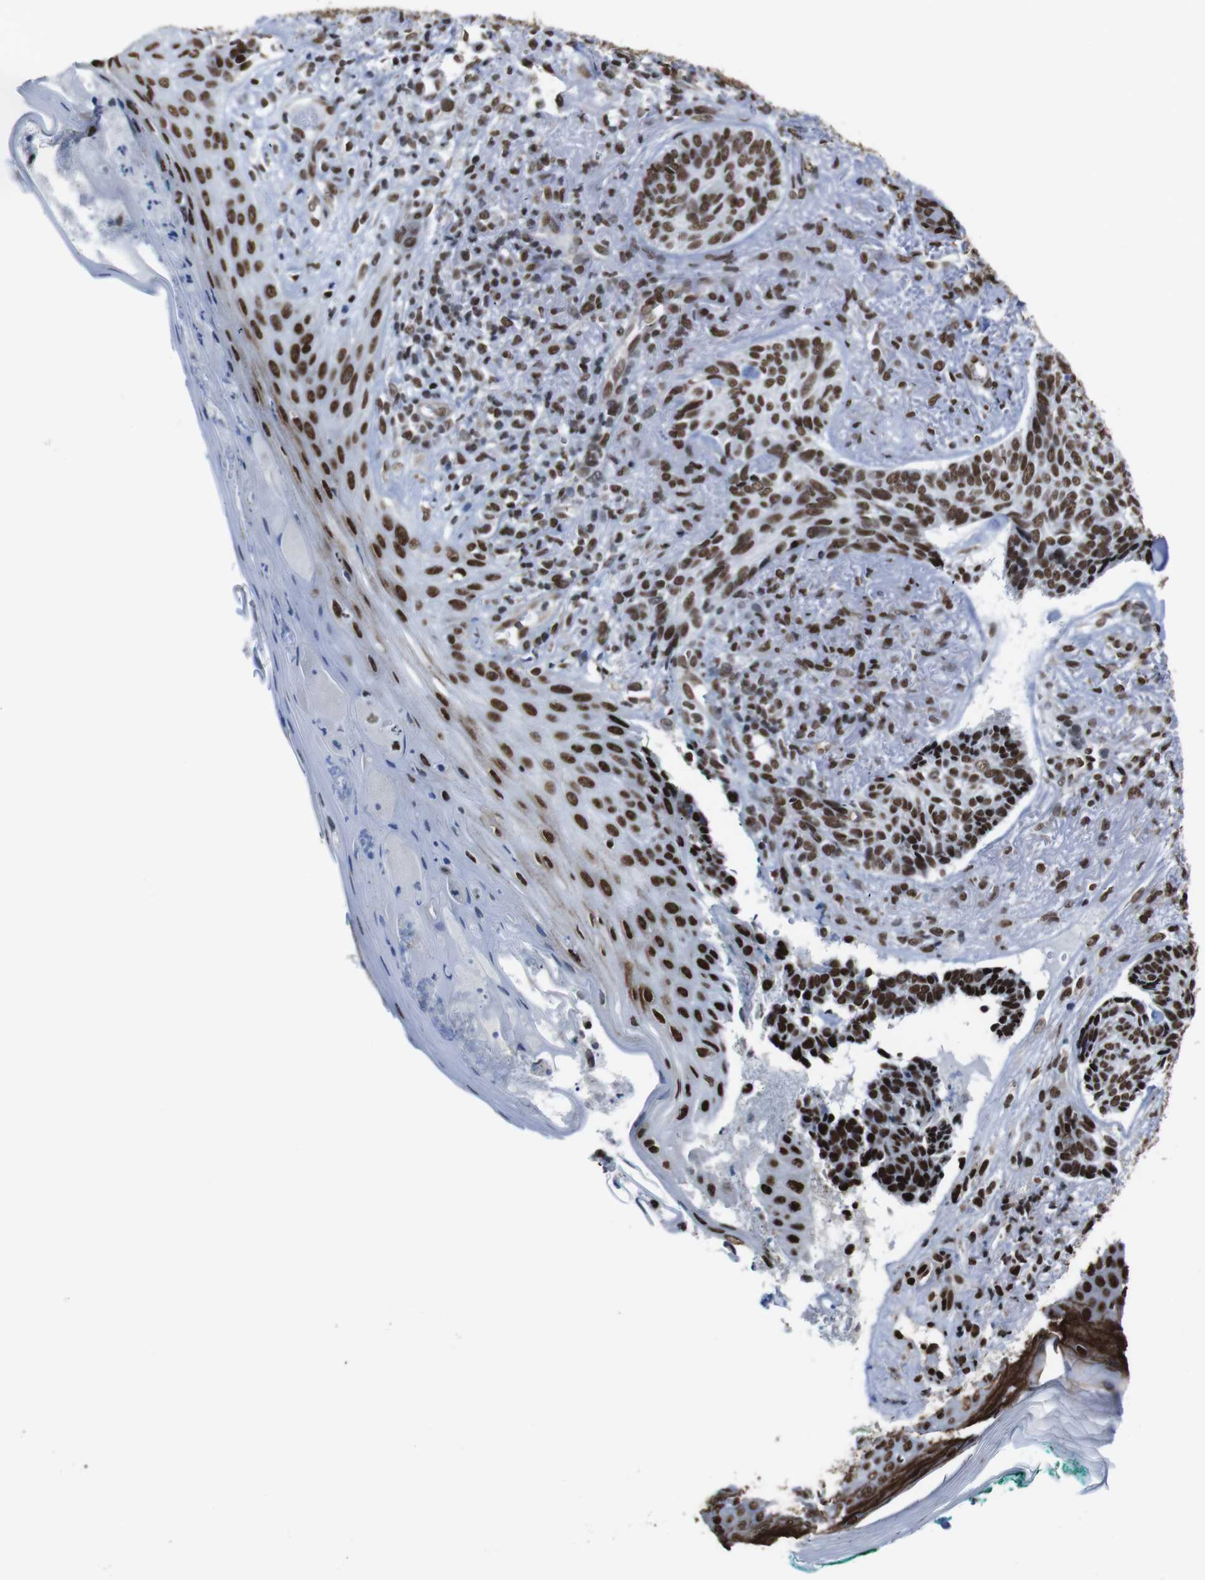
{"staining": {"intensity": "moderate", "quantity": ">75%", "location": "nuclear"}, "tissue": "skin cancer", "cell_type": "Tumor cells", "image_type": "cancer", "snomed": [{"axis": "morphology", "description": "Basal cell carcinoma"}, {"axis": "topography", "description": "Skin"}], "caption": "Human basal cell carcinoma (skin) stained for a protein (brown) demonstrates moderate nuclear positive staining in approximately >75% of tumor cells.", "gene": "ROMO1", "patient": {"sex": "male", "age": 43}}